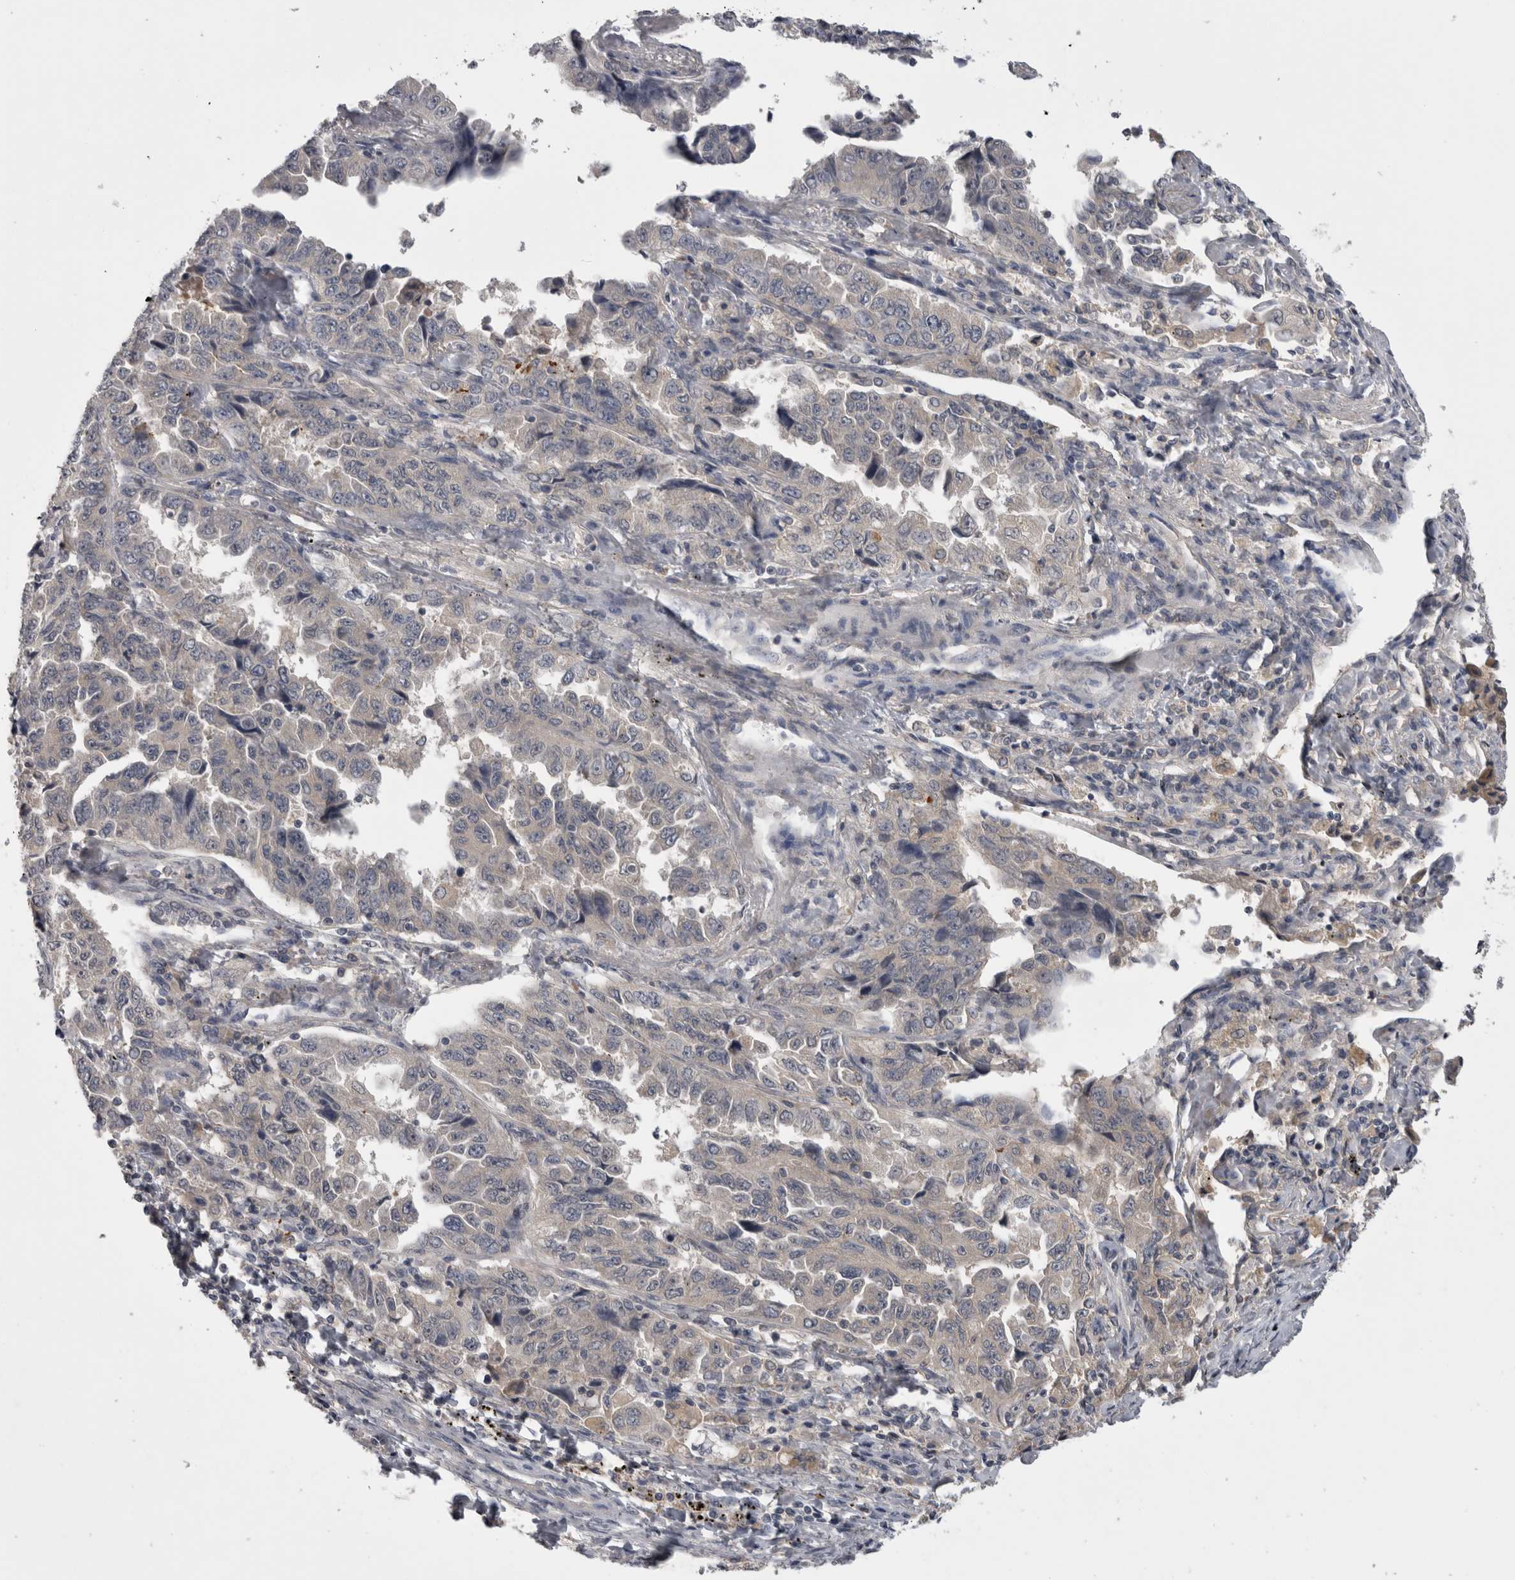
{"staining": {"intensity": "negative", "quantity": "none", "location": "none"}, "tissue": "lung cancer", "cell_type": "Tumor cells", "image_type": "cancer", "snomed": [{"axis": "morphology", "description": "Adenocarcinoma, NOS"}, {"axis": "topography", "description": "Lung"}], "caption": "Immunohistochemical staining of human lung cancer (adenocarcinoma) displays no significant staining in tumor cells.", "gene": "ZNF114", "patient": {"sex": "female", "age": 51}}